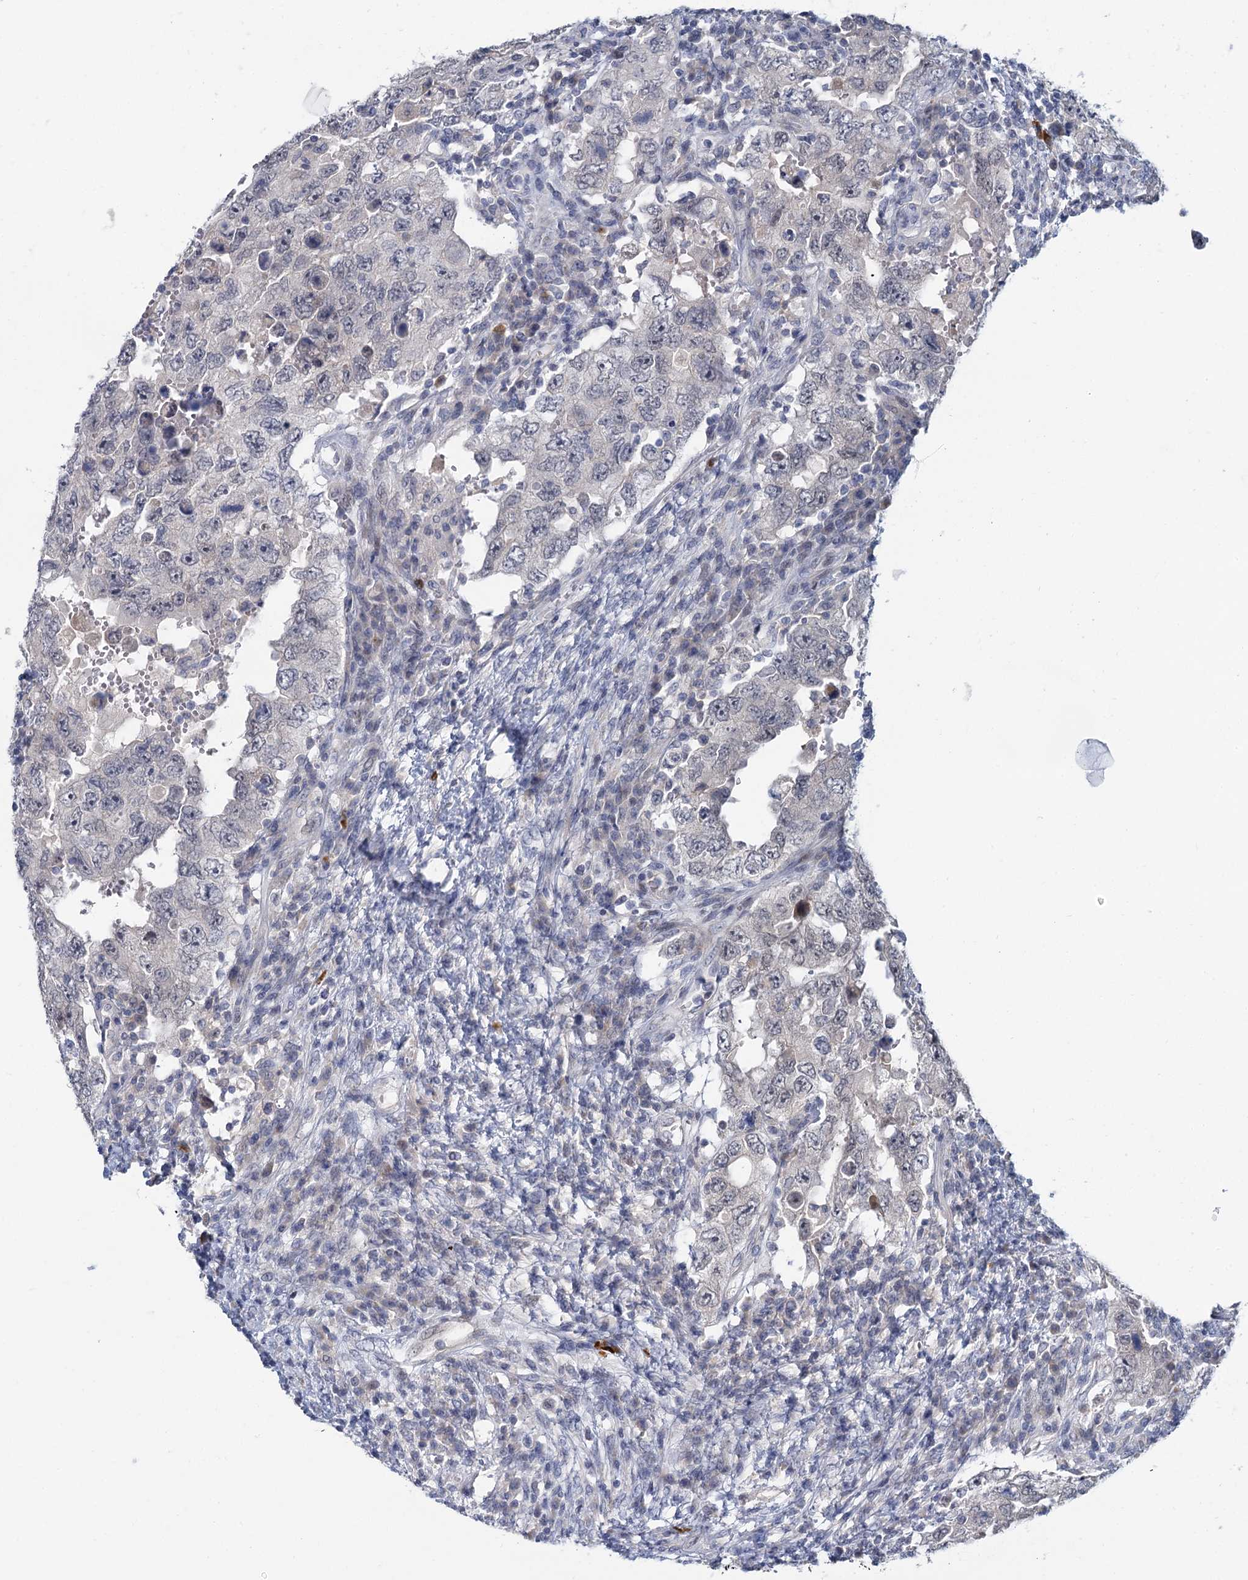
{"staining": {"intensity": "negative", "quantity": "none", "location": "none"}, "tissue": "testis cancer", "cell_type": "Tumor cells", "image_type": "cancer", "snomed": [{"axis": "morphology", "description": "Carcinoma, Embryonal, NOS"}, {"axis": "topography", "description": "Testis"}], "caption": "Tumor cells show no significant expression in testis cancer.", "gene": "ACRBP", "patient": {"sex": "male", "age": 26}}